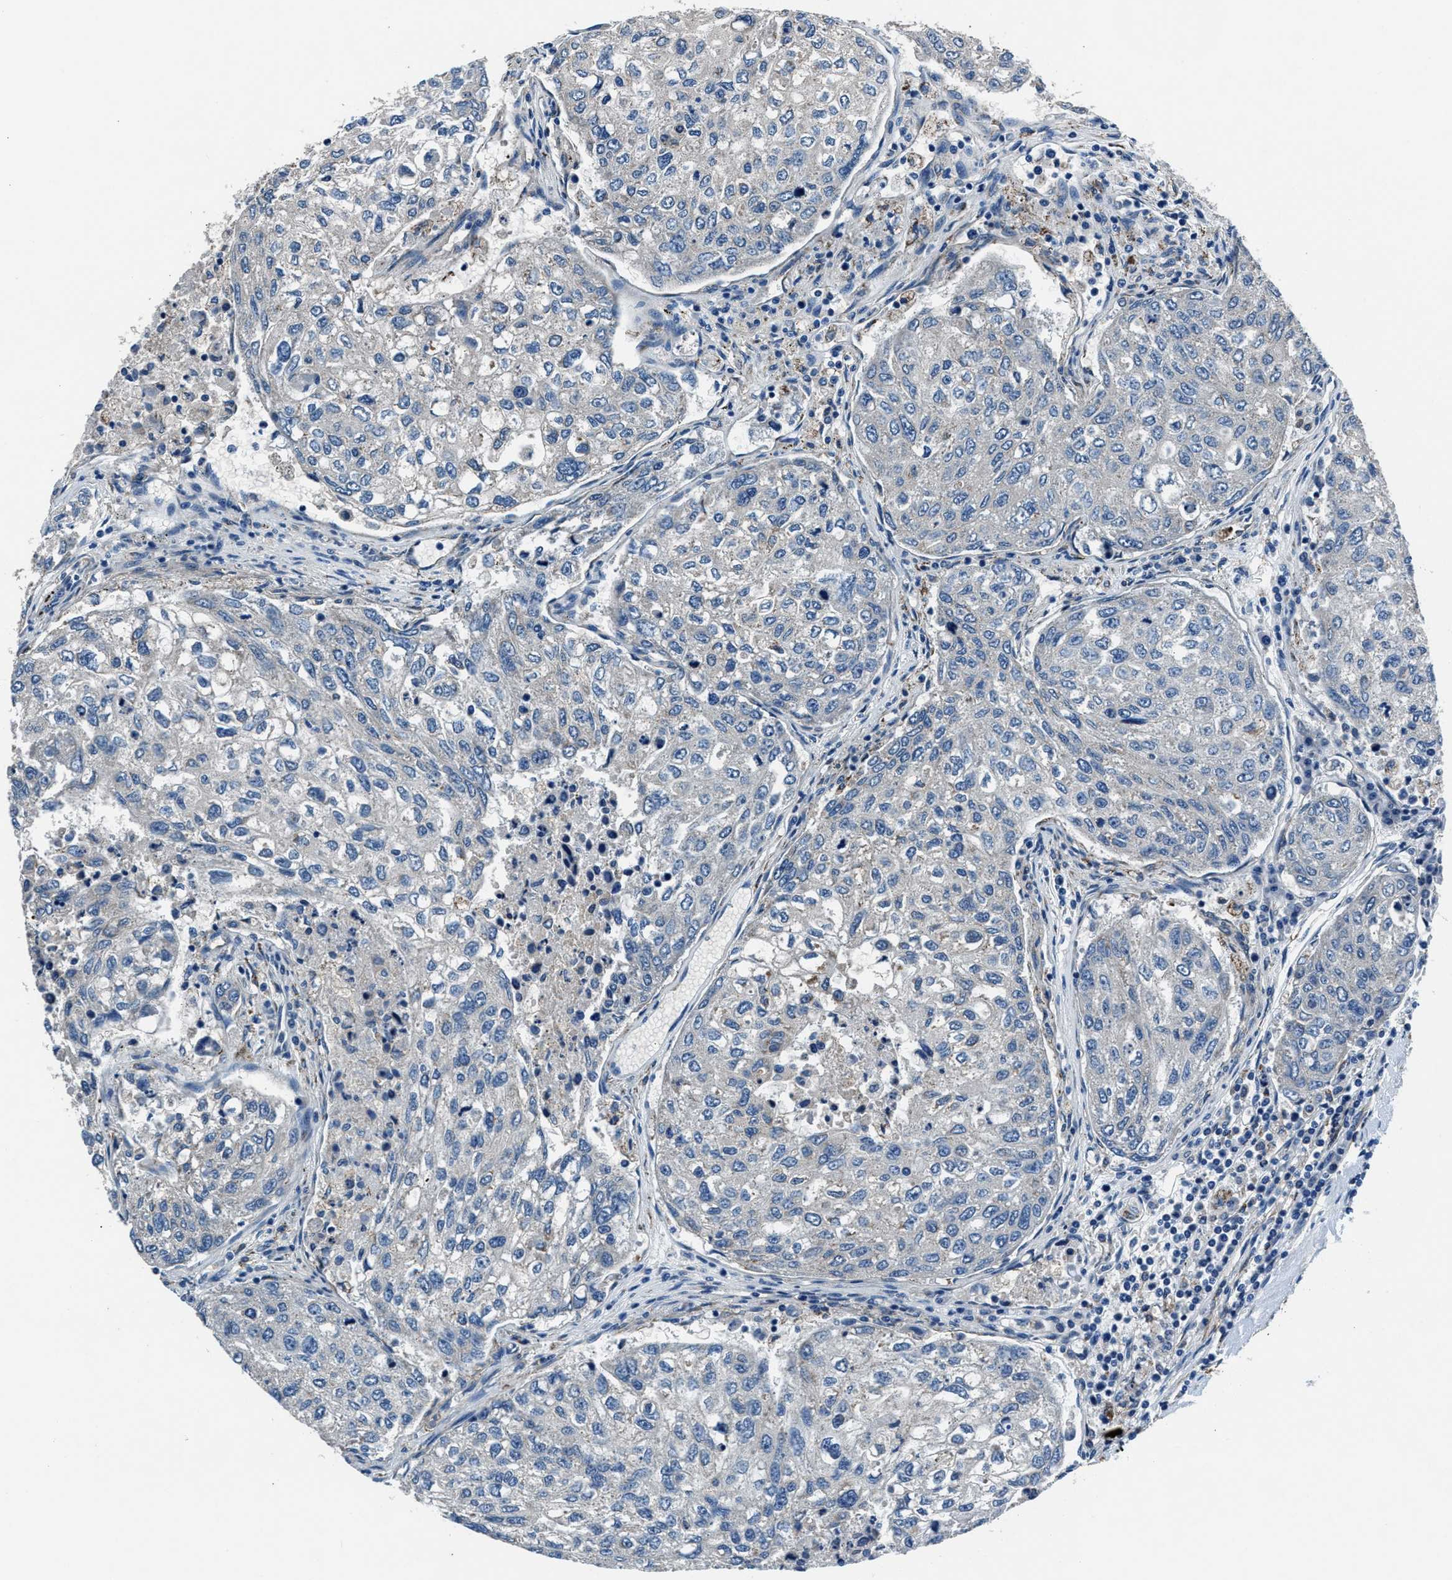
{"staining": {"intensity": "negative", "quantity": "none", "location": "none"}, "tissue": "urothelial cancer", "cell_type": "Tumor cells", "image_type": "cancer", "snomed": [{"axis": "morphology", "description": "Urothelial carcinoma, High grade"}, {"axis": "topography", "description": "Lymph node"}, {"axis": "topography", "description": "Urinary bladder"}], "caption": "A high-resolution histopathology image shows IHC staining of urothelial cancer, which demonstrates no significant positivity in tumor cells.", "gene": "PRTFDC1", "patient": {"sex": "male", "age": 51}}